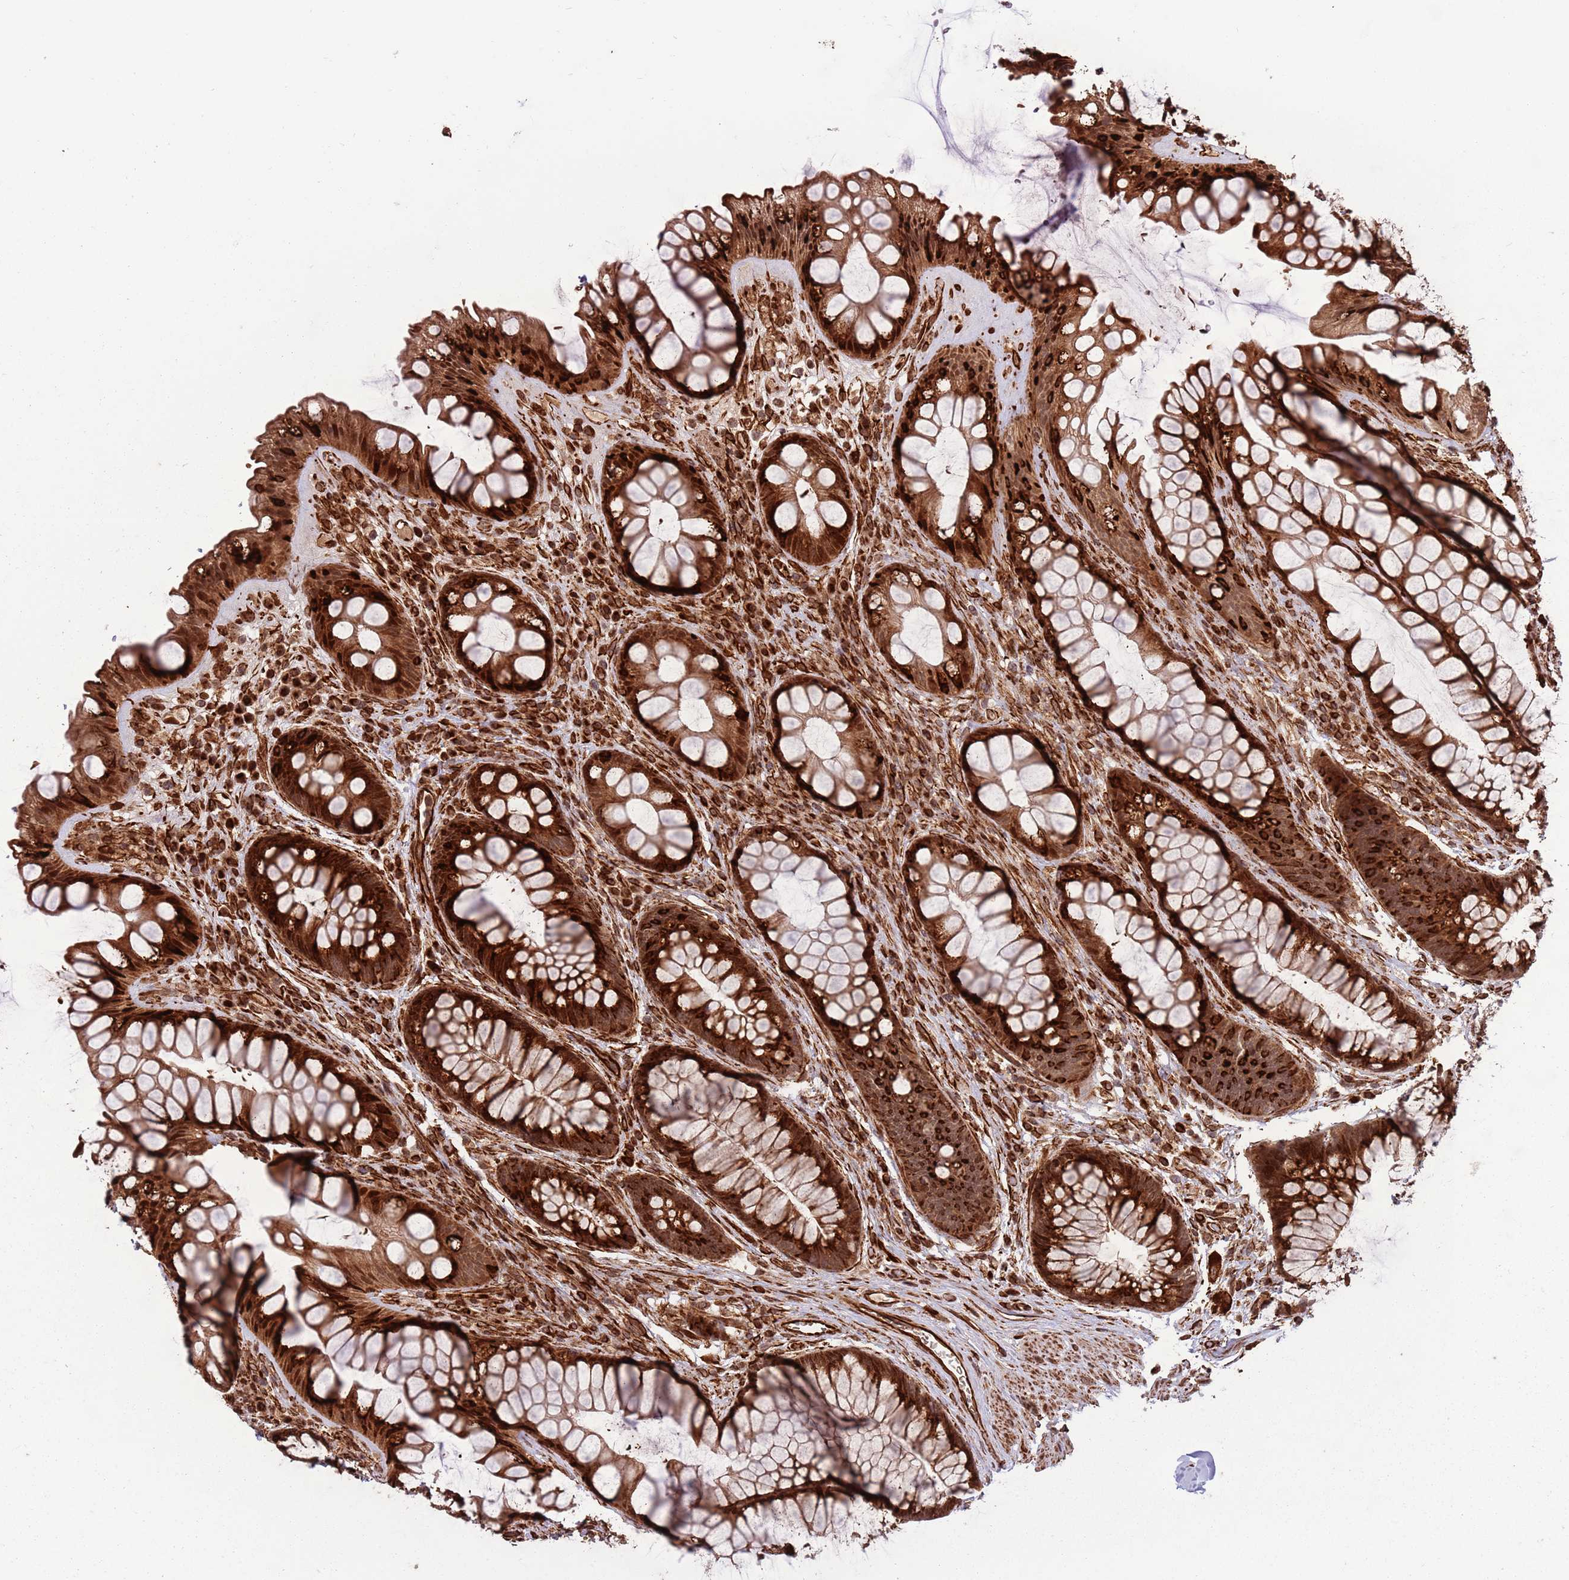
{"staining": {"intensity": "strong", "quantity": ">75%", "location": "cytoplasmic/membranous,nuclear"}, "tissue": "rectum", "cell_type": "Glandular cells", "image_type": "normal", "snomed": [{"axis": "morphology", "description": "Normal tissue, NOS"}, {"axis": "topography", "description": "Rectum"}], "caption": "Rectum stained for a protein (brown) shows strong cytoplasmic/membranous,nuclear positive expression in about >75% of glandular cells.", "gene": "ADAMTS3", "patient": {"sex": "male", "age": 74}}